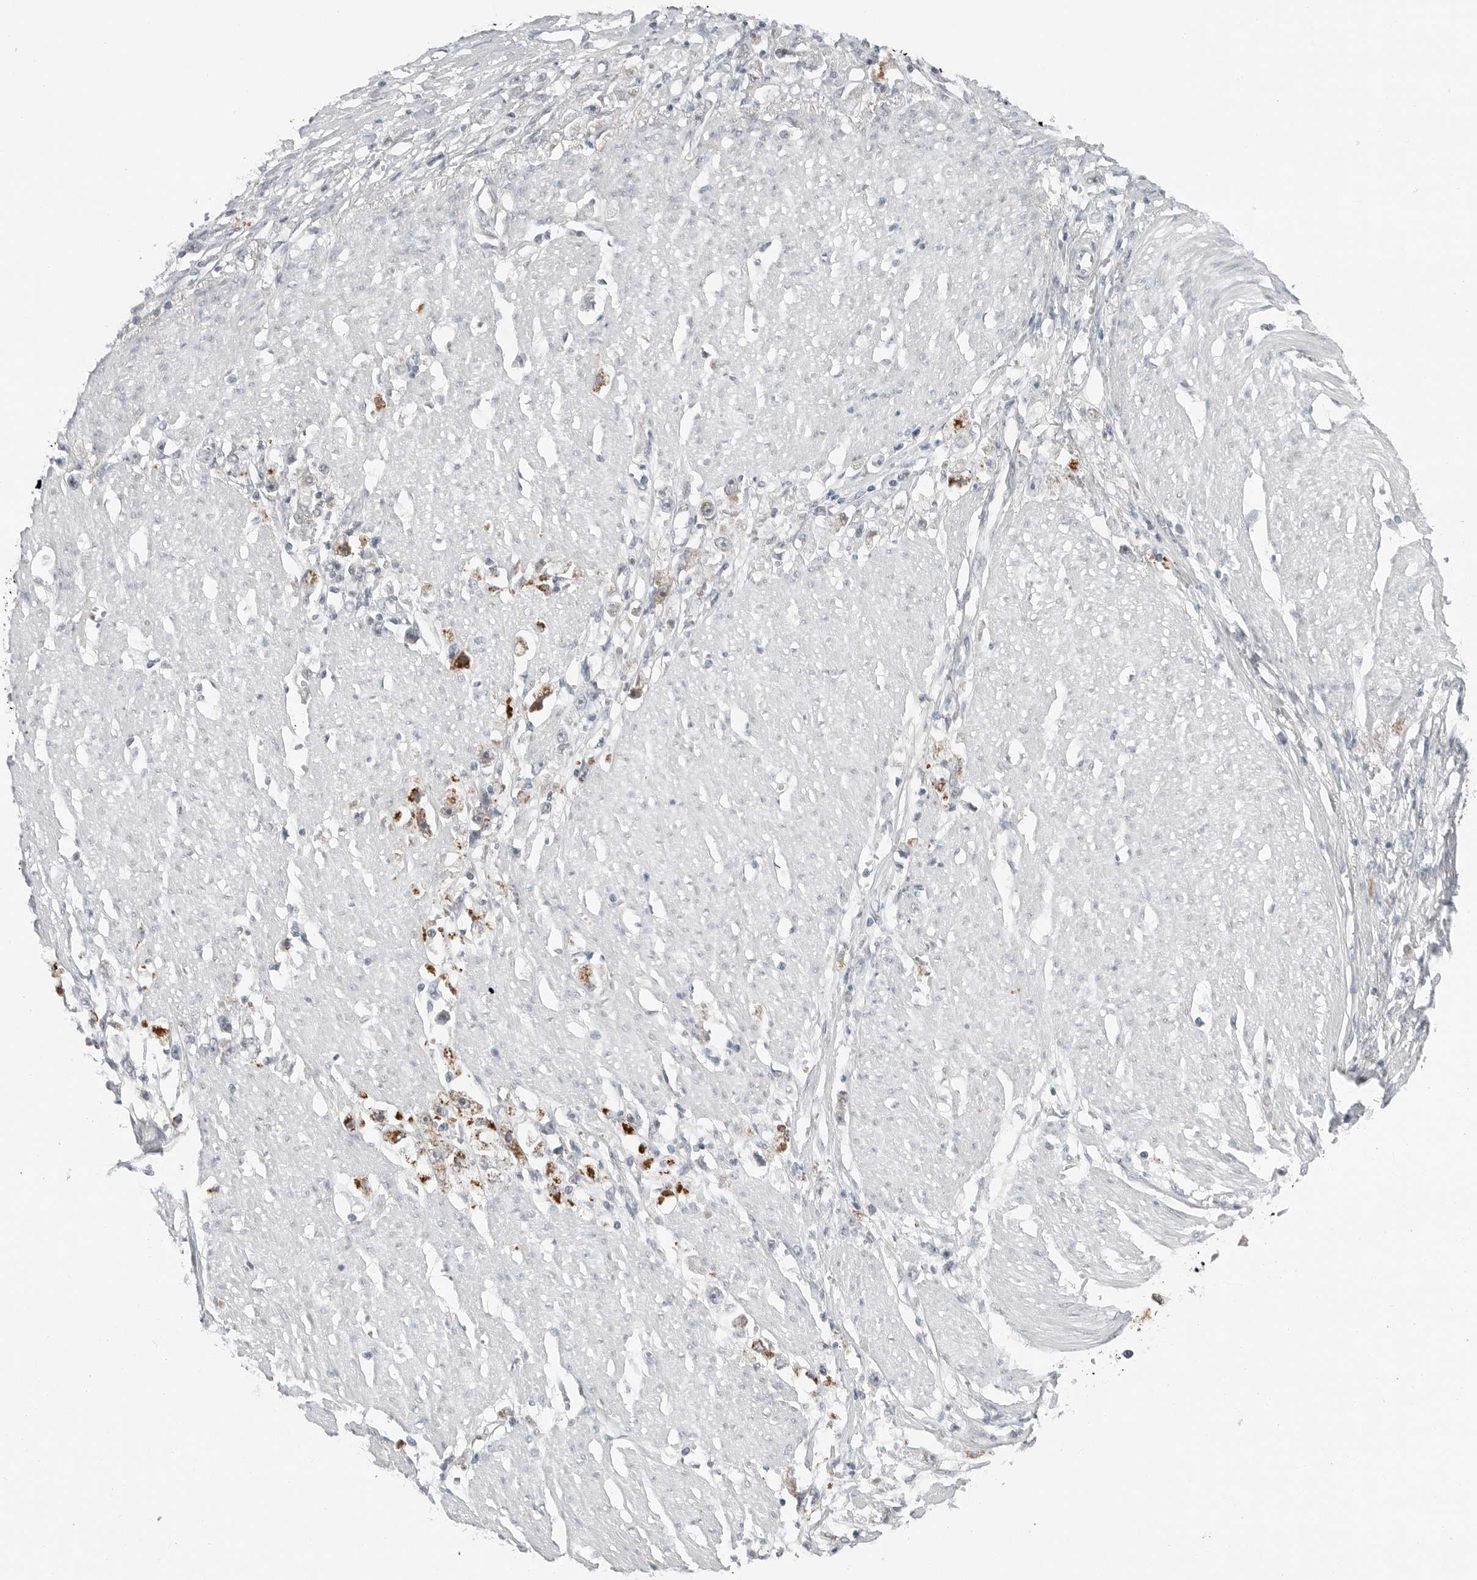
{"staining": {"intensity": "moderate", "quantity": "<25%", "location": "cytoplasmic/membranous"}, "tissue": "stomach cancer", "cell_type": "Tumor cells", "image_type": "cancer", "snomed": [{"axis": "morphology", "description": "Adenocarcinoma, NOS"}, {"axis": "topography", "description": "Stomach"}], "caption": "IHC of human stomach cancer (adenocarcinoma) shows low levels of moderate cytoplasmic/membranous staining in approximately <25% of tumor cells. (DAB (3,3'-diaminobenzidine) IHC with brightfield microscopy, high magnification).", "gene": "FCRLB", "patient": {"sex": "female", "age": 59}}